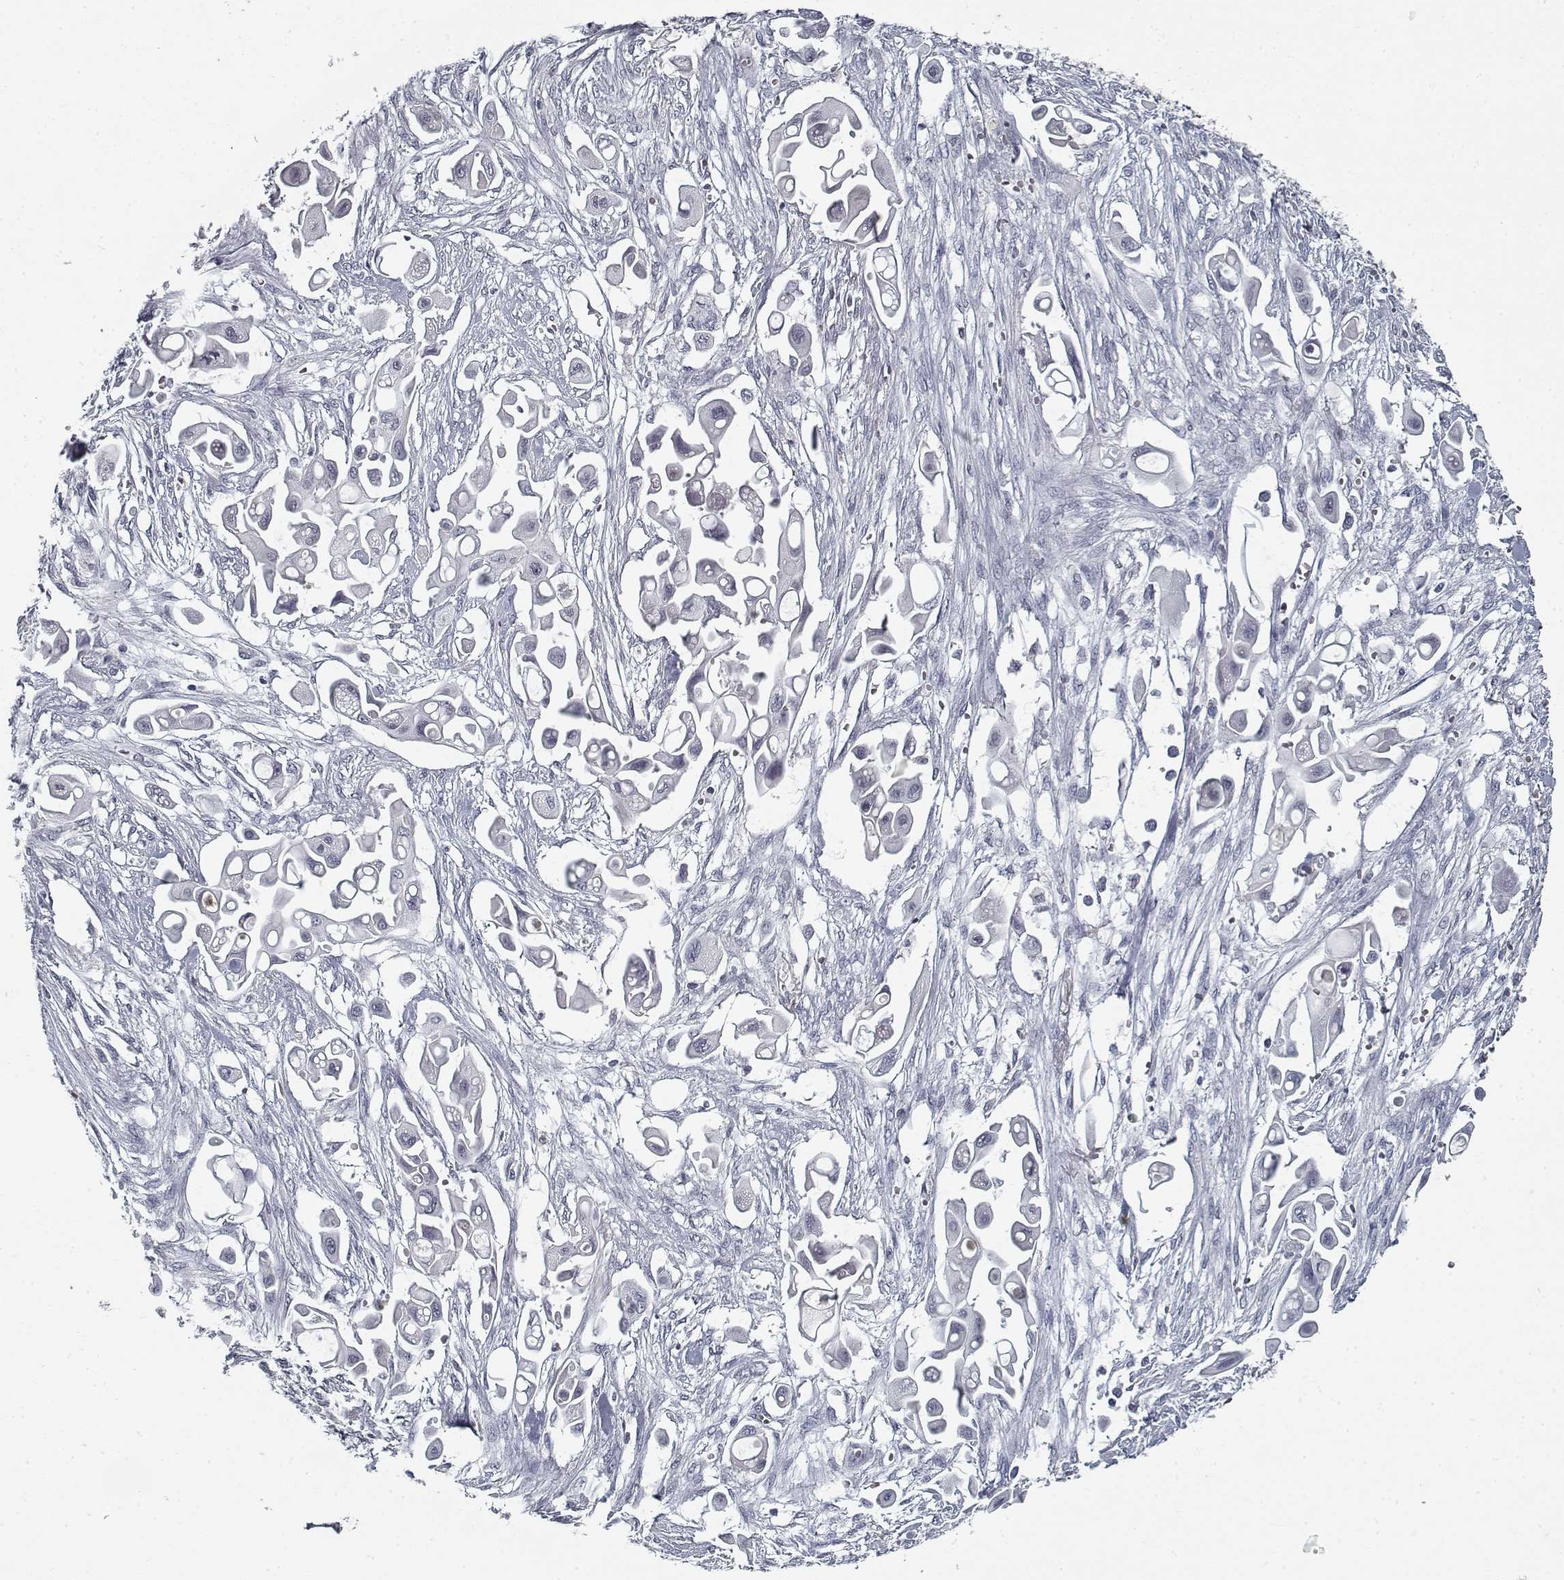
{"staining": {"intensity": "negative", "quantity": "none", "location": "none"}, "tissue": "pancreatic cancer", "cell_type": "Tumor cells", "image_type": "cancer", "snomed": [{"axis": "morphology", "description": "Adenocarcinoma, NOS"}, {"axis": "topography", "description": "Pancreas"}], "caption": "DAB (3,3'-diaminobenzidine) immunohistochemical staining of pancreatic cancer displays no significant positivity in tumor cells.", "gene": "GAD2", "patient": {"sex": "male", "age": 50}}